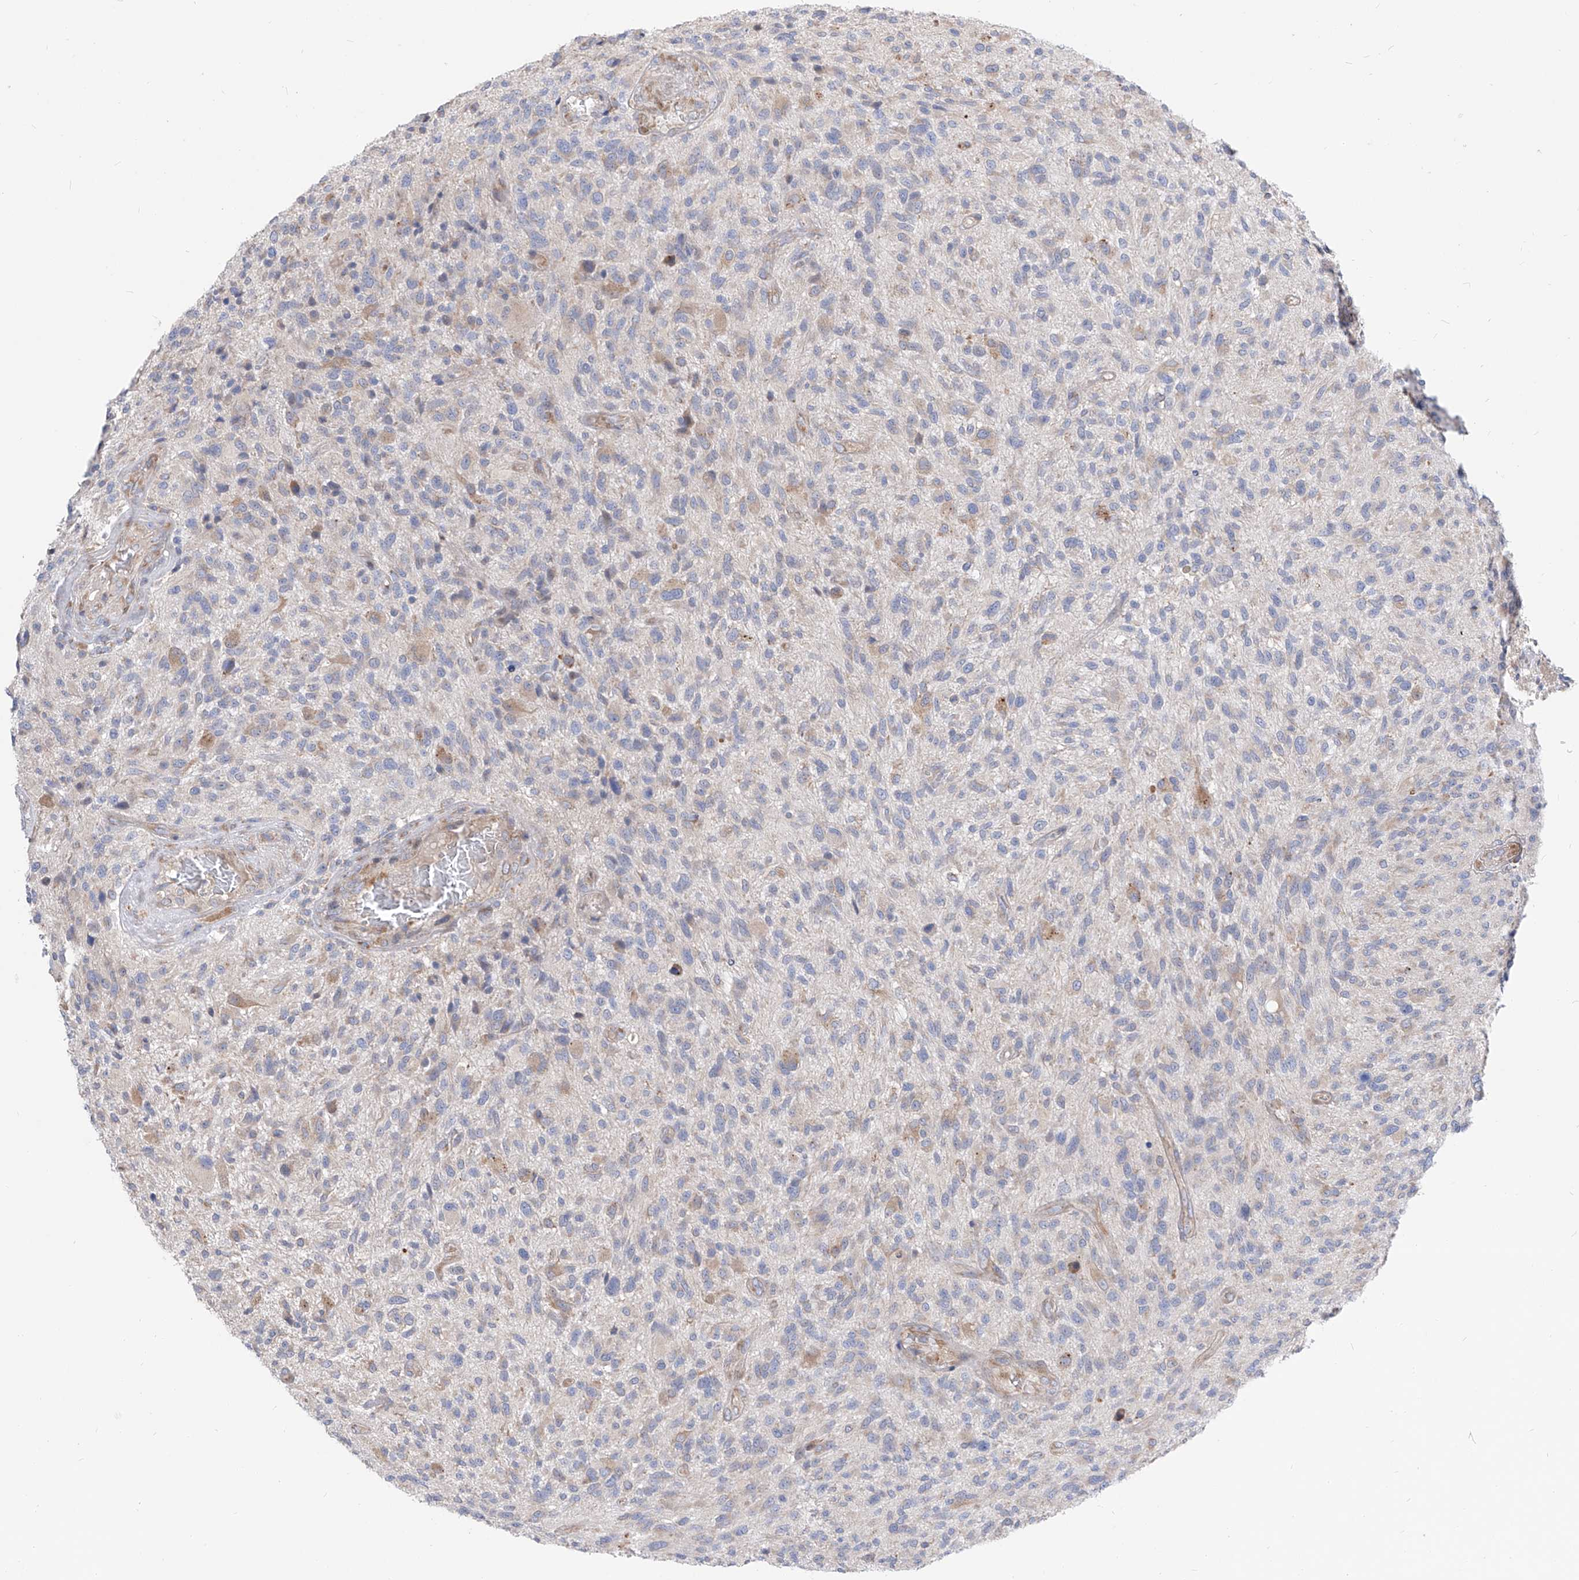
{"staining": {"intensity": "negative", "quantity": "none", "location": "none"}, "tissue": "glioma", "cell_type": "Tumor cells", "image_type": "cancer", "snomed": [{"axis": "morphology", "description": "Glioma, malignant, High grade"}, {"axis": "topography", "description": "Brain"}], "caption": "IHC of human high-grade glioma (malignant) exhibits no positivity in tumor cells. (Immunohistochemistry (ihc), brightfield microscopy, high magnification).", "gene": "UFL1", "patient": {"sex": "male", "age": 47}}